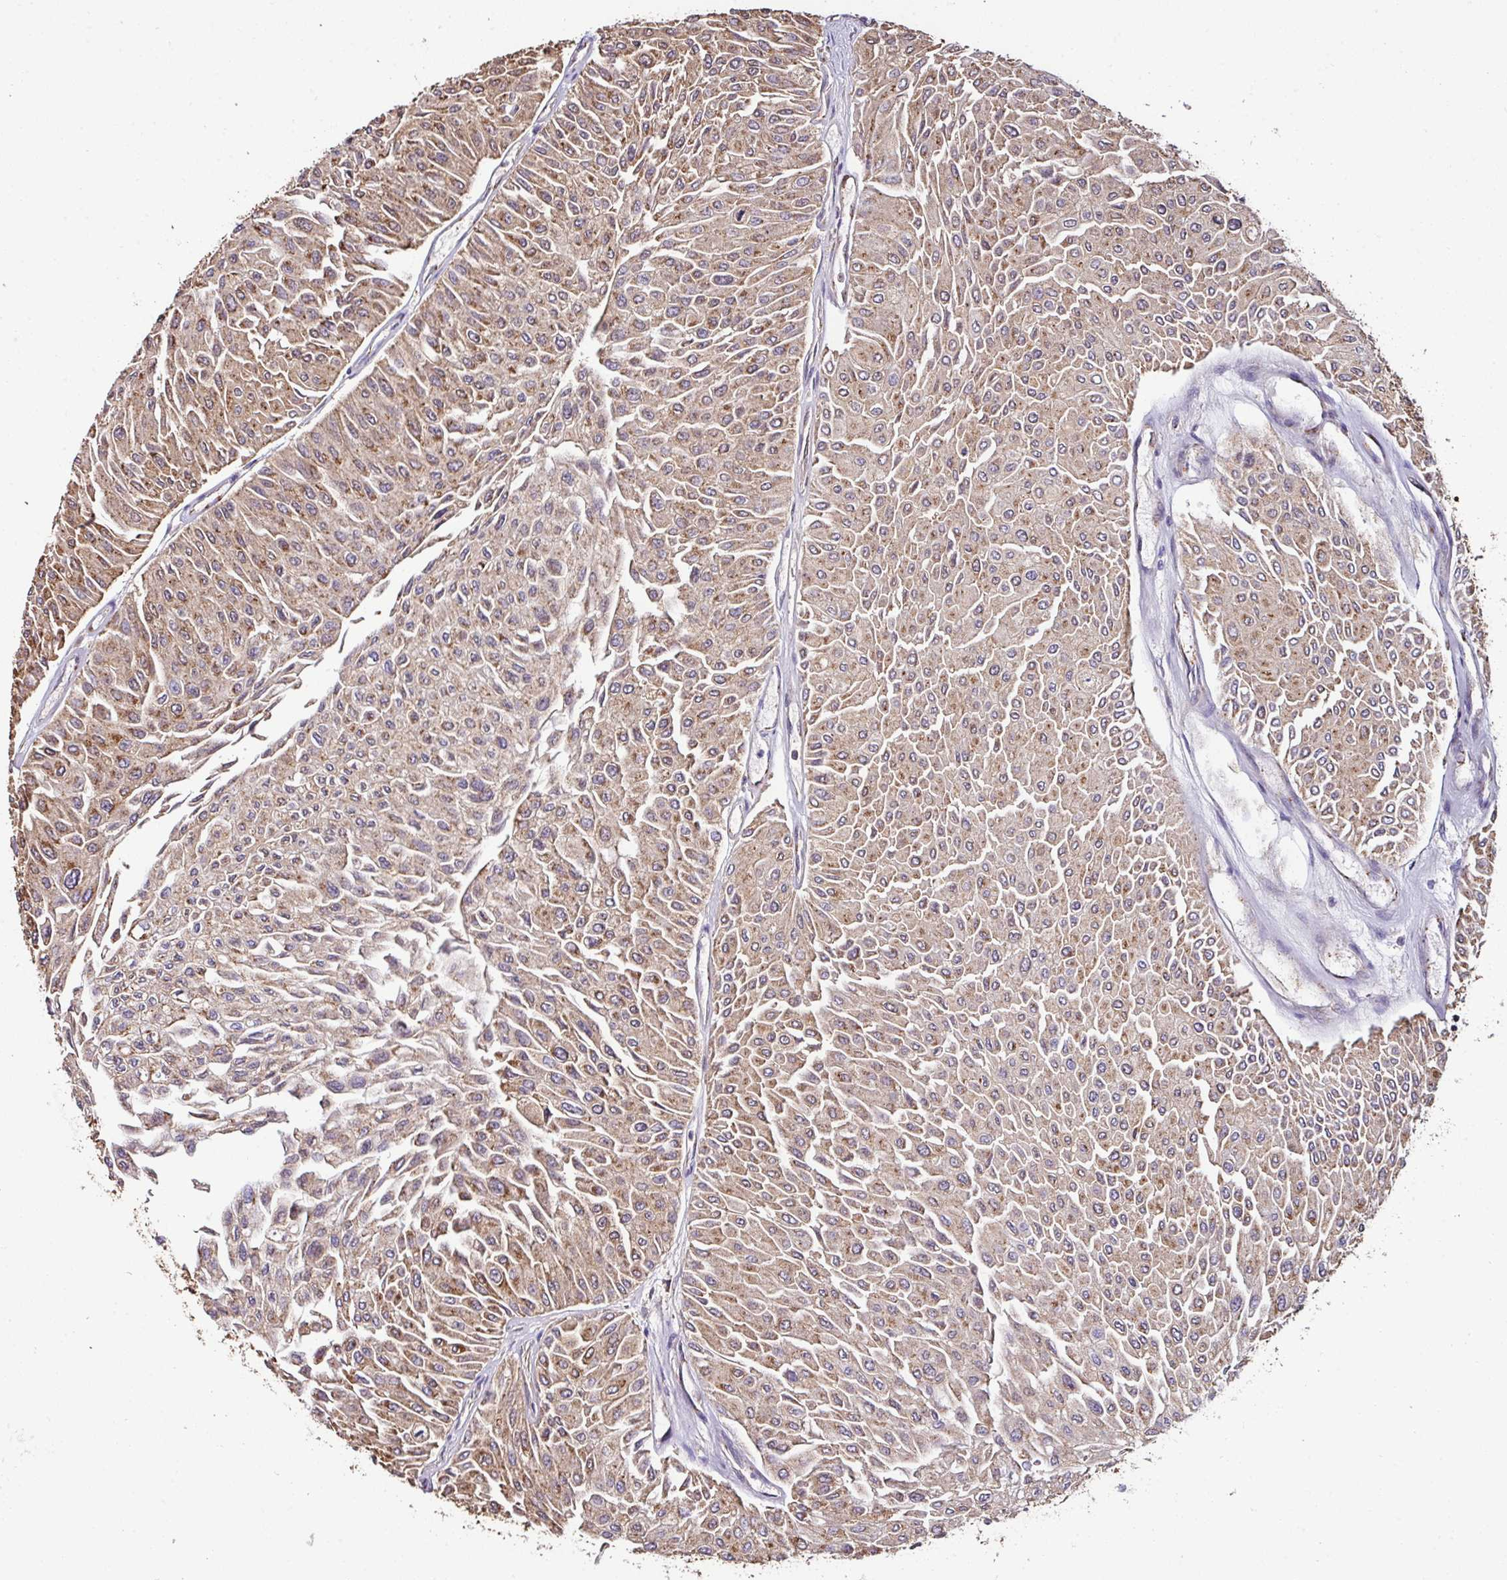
{"staining": {"intensity": "moderate", "quantity": "25%-75%", "location": "cytoplasmic/membranous"}, "tissue": "urothelial cancer", "cell_type": "Tumor cells", "image_type": "cancer", "snomed": [{"axis": "morphology", "description": "Urothelial carcinoma, Low grade"}, {"axis": "topography", "description": "Urinary bladder"}], "caption": "Immunohistochemistry micrograph of neoplastic tissue: human urothelial carcinoma (low-grade) stained using immunohistochemistry reveals medium levels of moderate protein expression localized specifically in the cytoplasmic/membranous of tumor cells, appearing as a cytoplasmic/membranous brown color.", "gene": "CPD", "patient": {"sex": "male", "age": 67}}